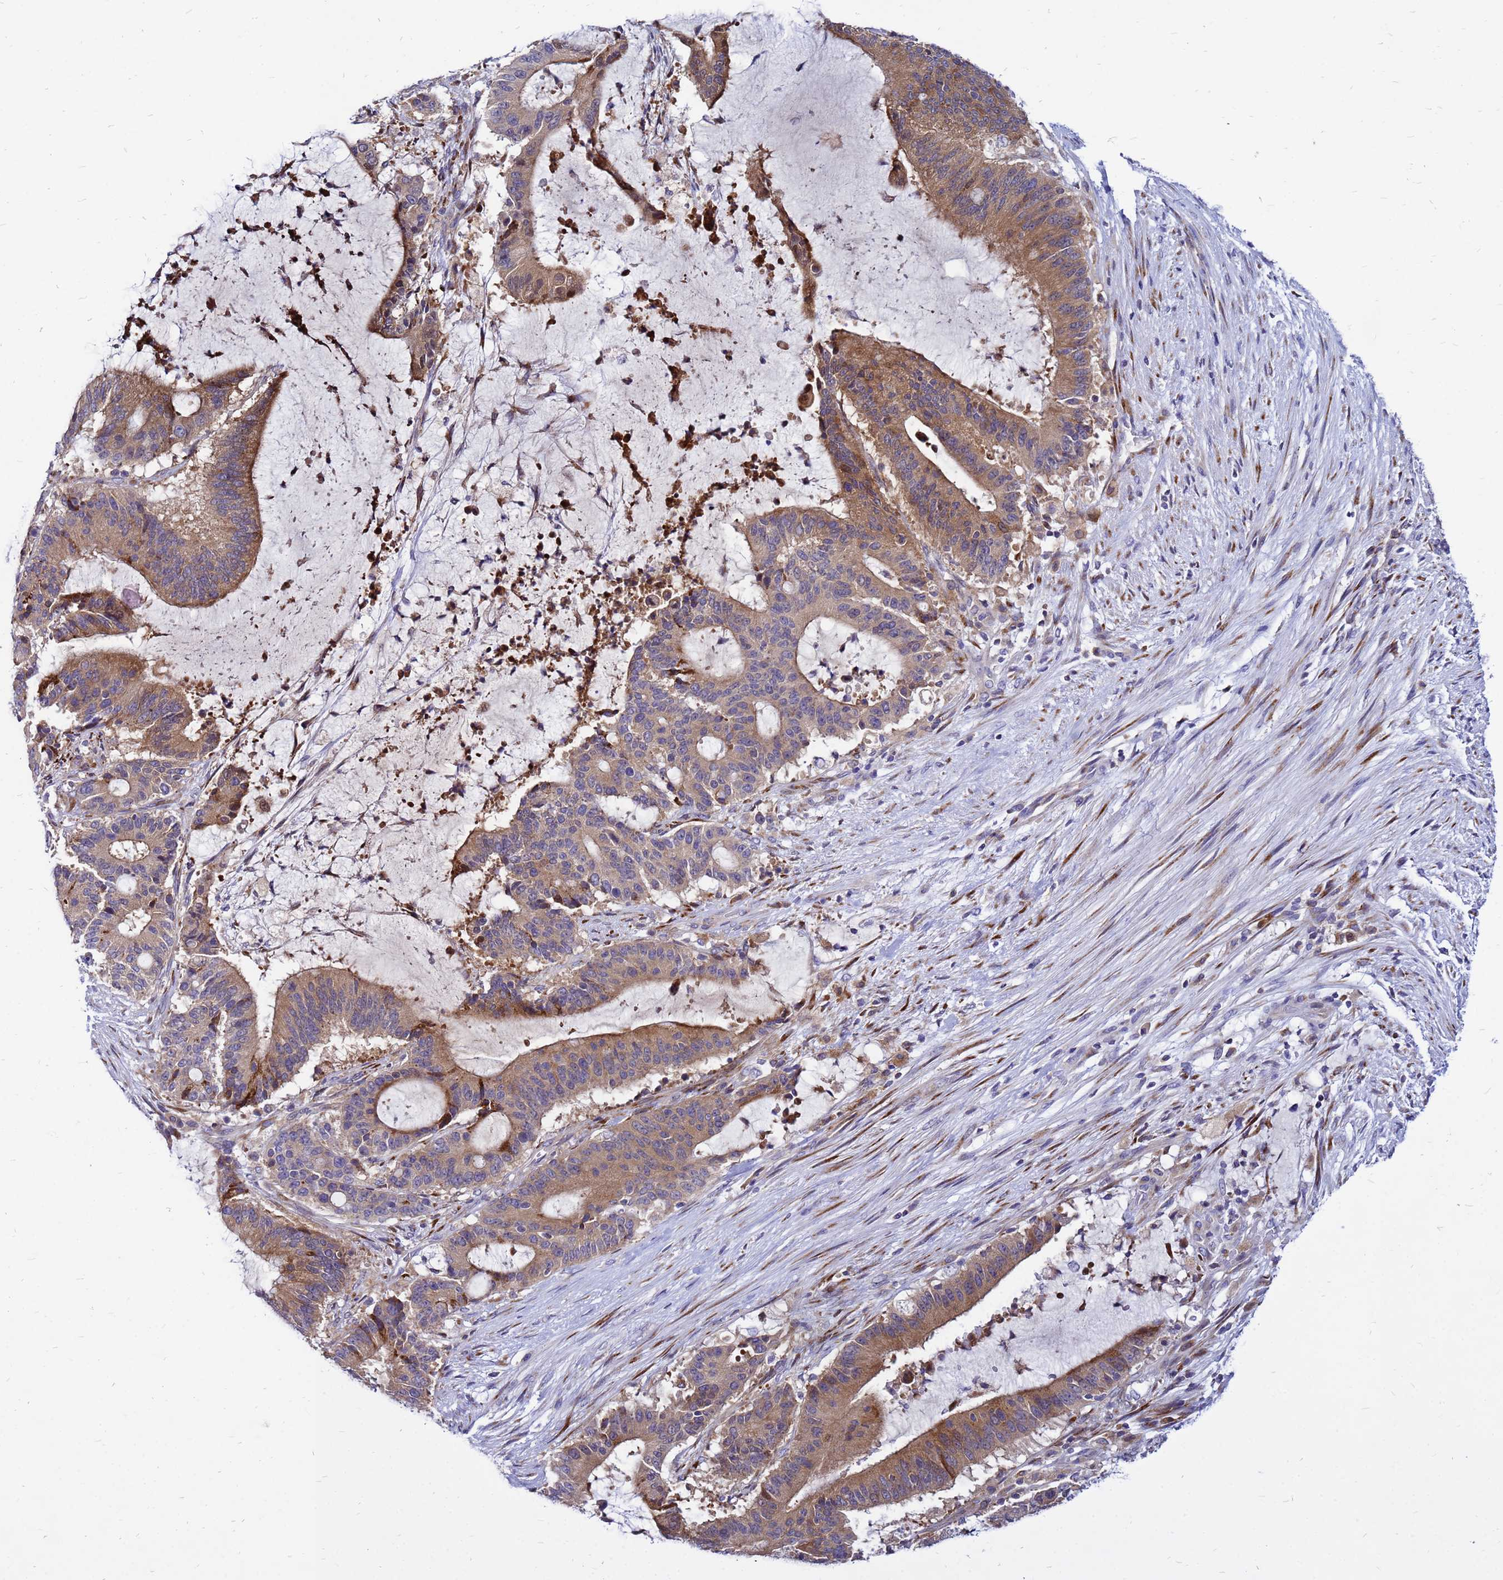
{"staining": {"intensity": "moderate", "quantity": ">75%", "location": "cytoplasmic/membranous"}, "tissue": "liver cancer", "cell_type": "Tumor cells", "image_type": "cancer", "snomed": [{"axis": "morphology", "description": "Normal tissue, NOS"}, {"axis": "morphology", "description": "Cholangiocarcinoma"}, {"axis": "topography", "description": "Liver"}, {"axis": "topography", "description": "Peripheral nerve tissue"}], "caption": "Protein analysis of liver cholangiocarcinoma tissue reveals moderate cytoplasmic/membranous staining in about >75% of tumor cells.", "gene": "FHIP1A", "patient": {"sex": "female", "age": 73}}